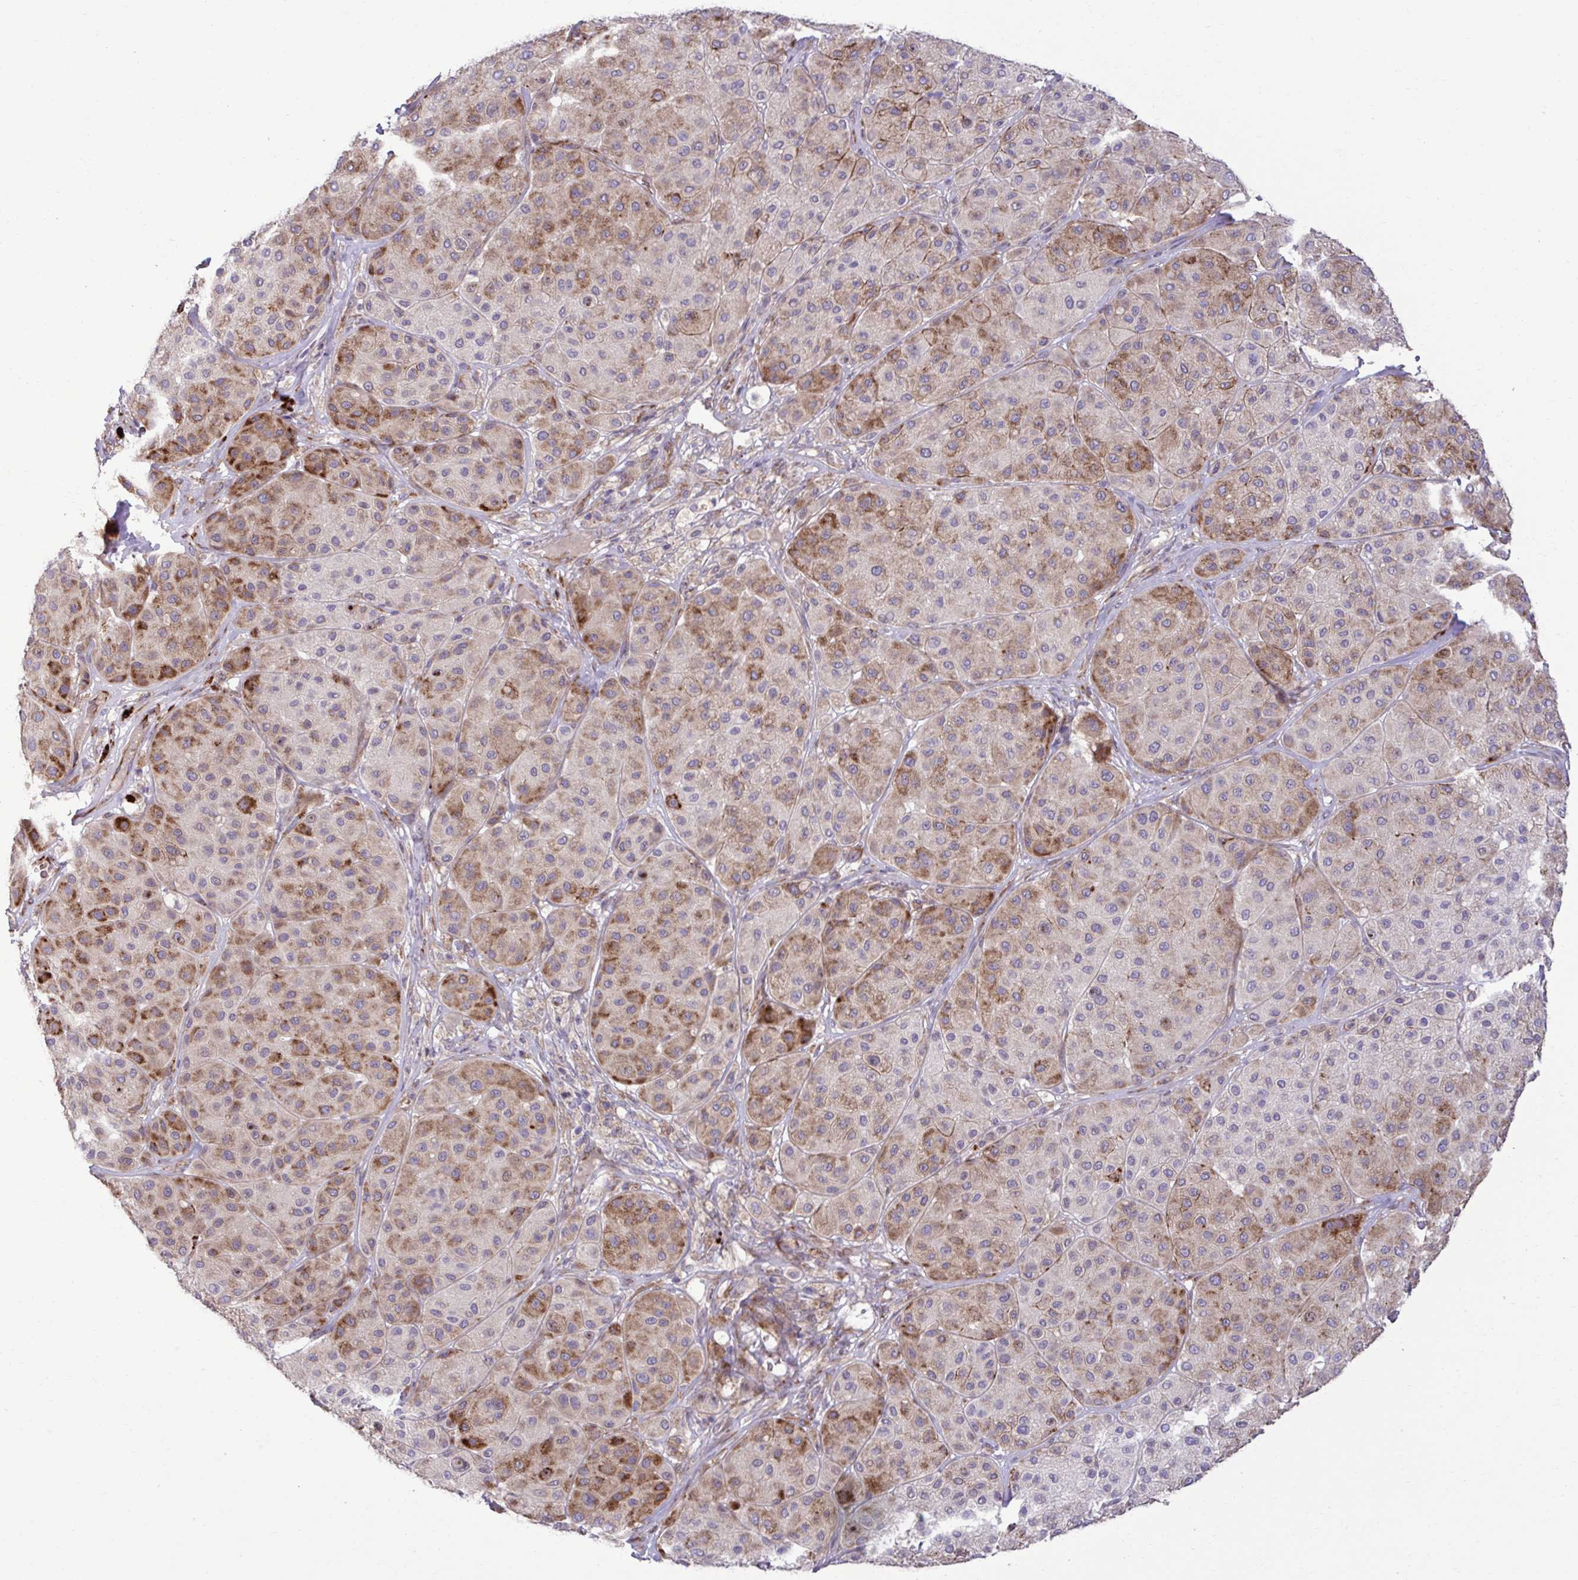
{"staining": {"intensity": "strong", "quantity": "<25%", "location": "cytoplasmic/membranous"}, "tissue": "melanoma", "cell_type": "Tumor cells", "image_type": "cancer", "snomed": [{"axis": "morphology", "description": "Malignant melanoma, Metastatic site"}, {"axis": "topography", "description": "Smooth muscle"}], "caption": "Immunohistochemical staining of human melanoma shows medium levels of strong cytoplasmic/membranous expression in about <25% of tumor cells.", "gene": "LIMS1", "patient": {"sex": "male", "age": 41}}